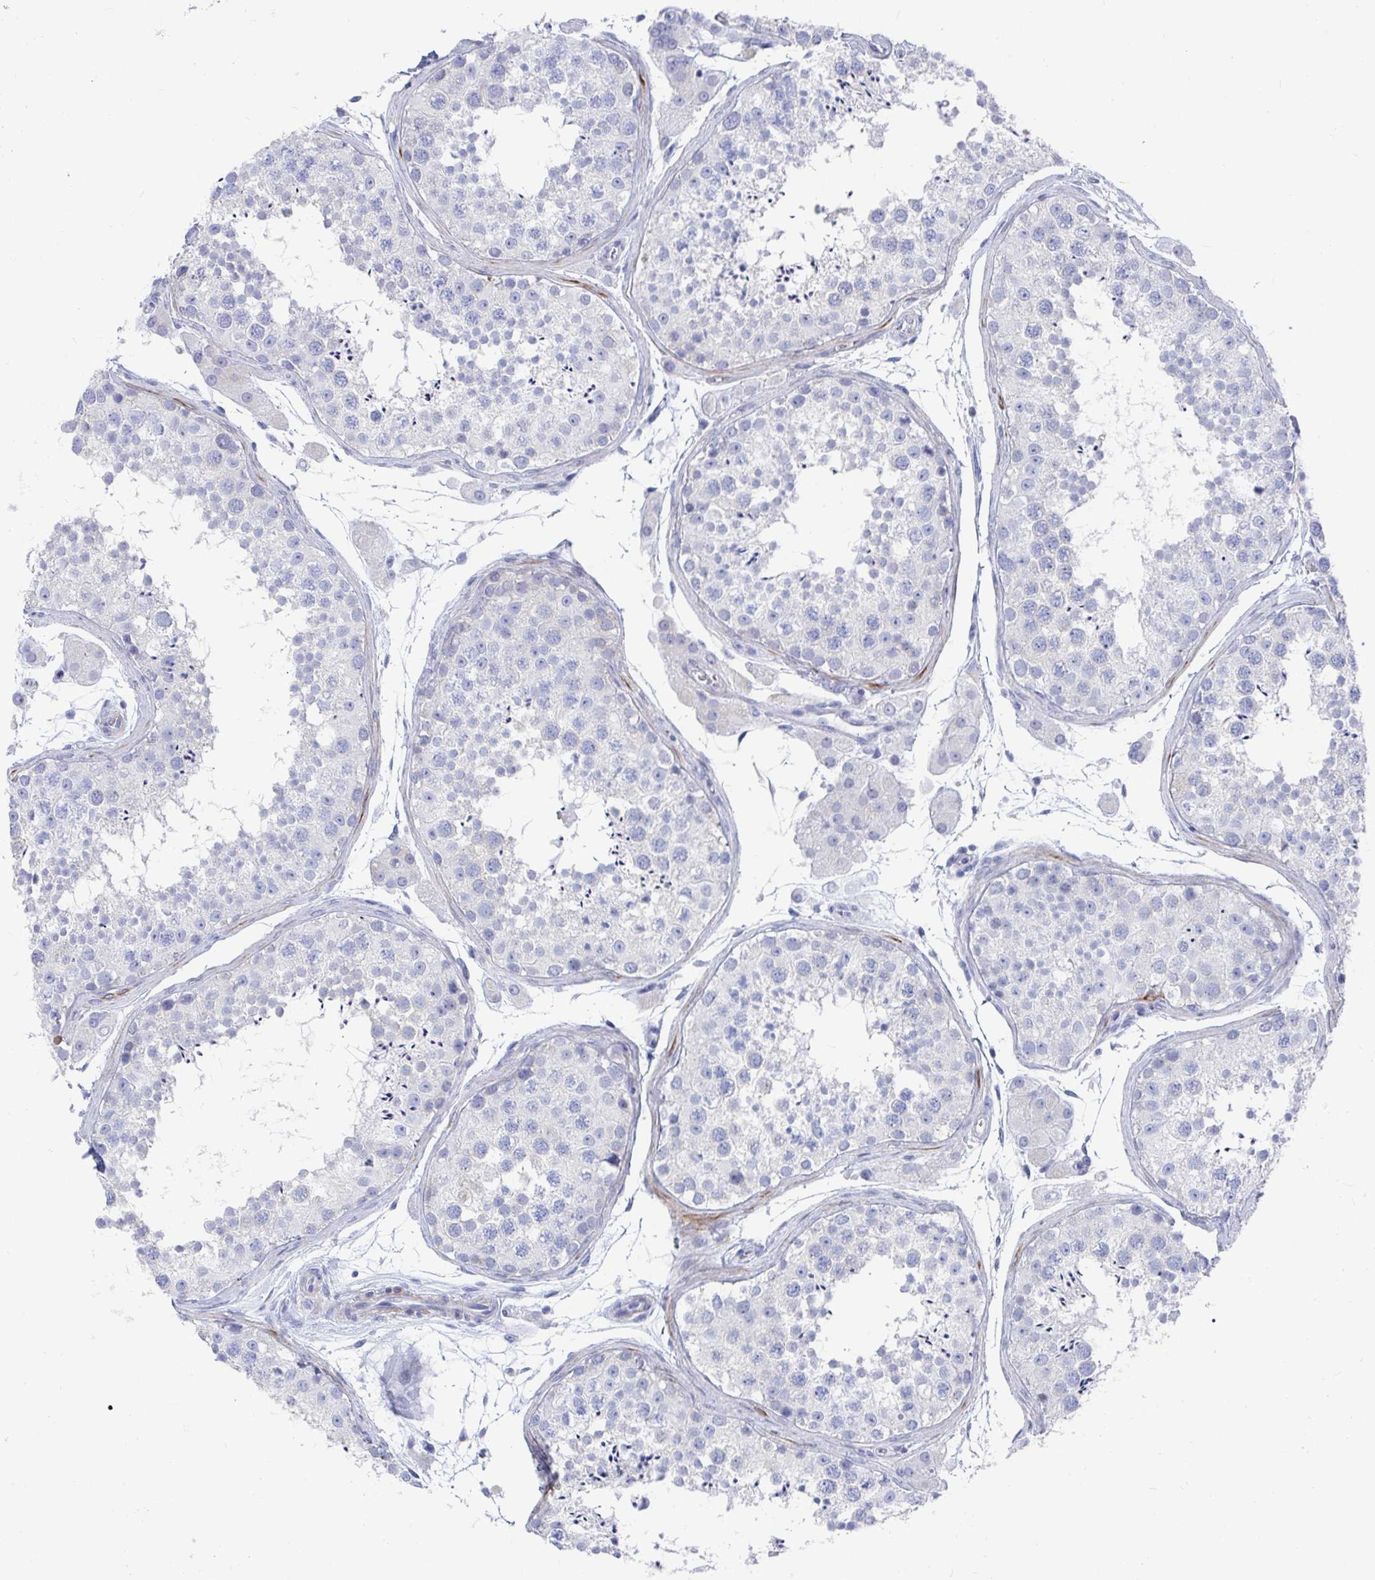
{"staining": {"intensity": "negative", "quantity": "none", "location": "none"}, "tissue": "testis", "cell_type": "Cells in seminiferous ducts", "image_type": "normal", "snomed": [{"axis": "morphology", "description": "Normal tissue, NOS"}, {"axis": "topography", "description": "Testis"}], "caption": "Normal testis was stained to show a protein in brown. There is no significant positivity in cells in seminiferous ducts.", "gene": "ZFP82", "patient": {"sex": "male", "age": 41}}